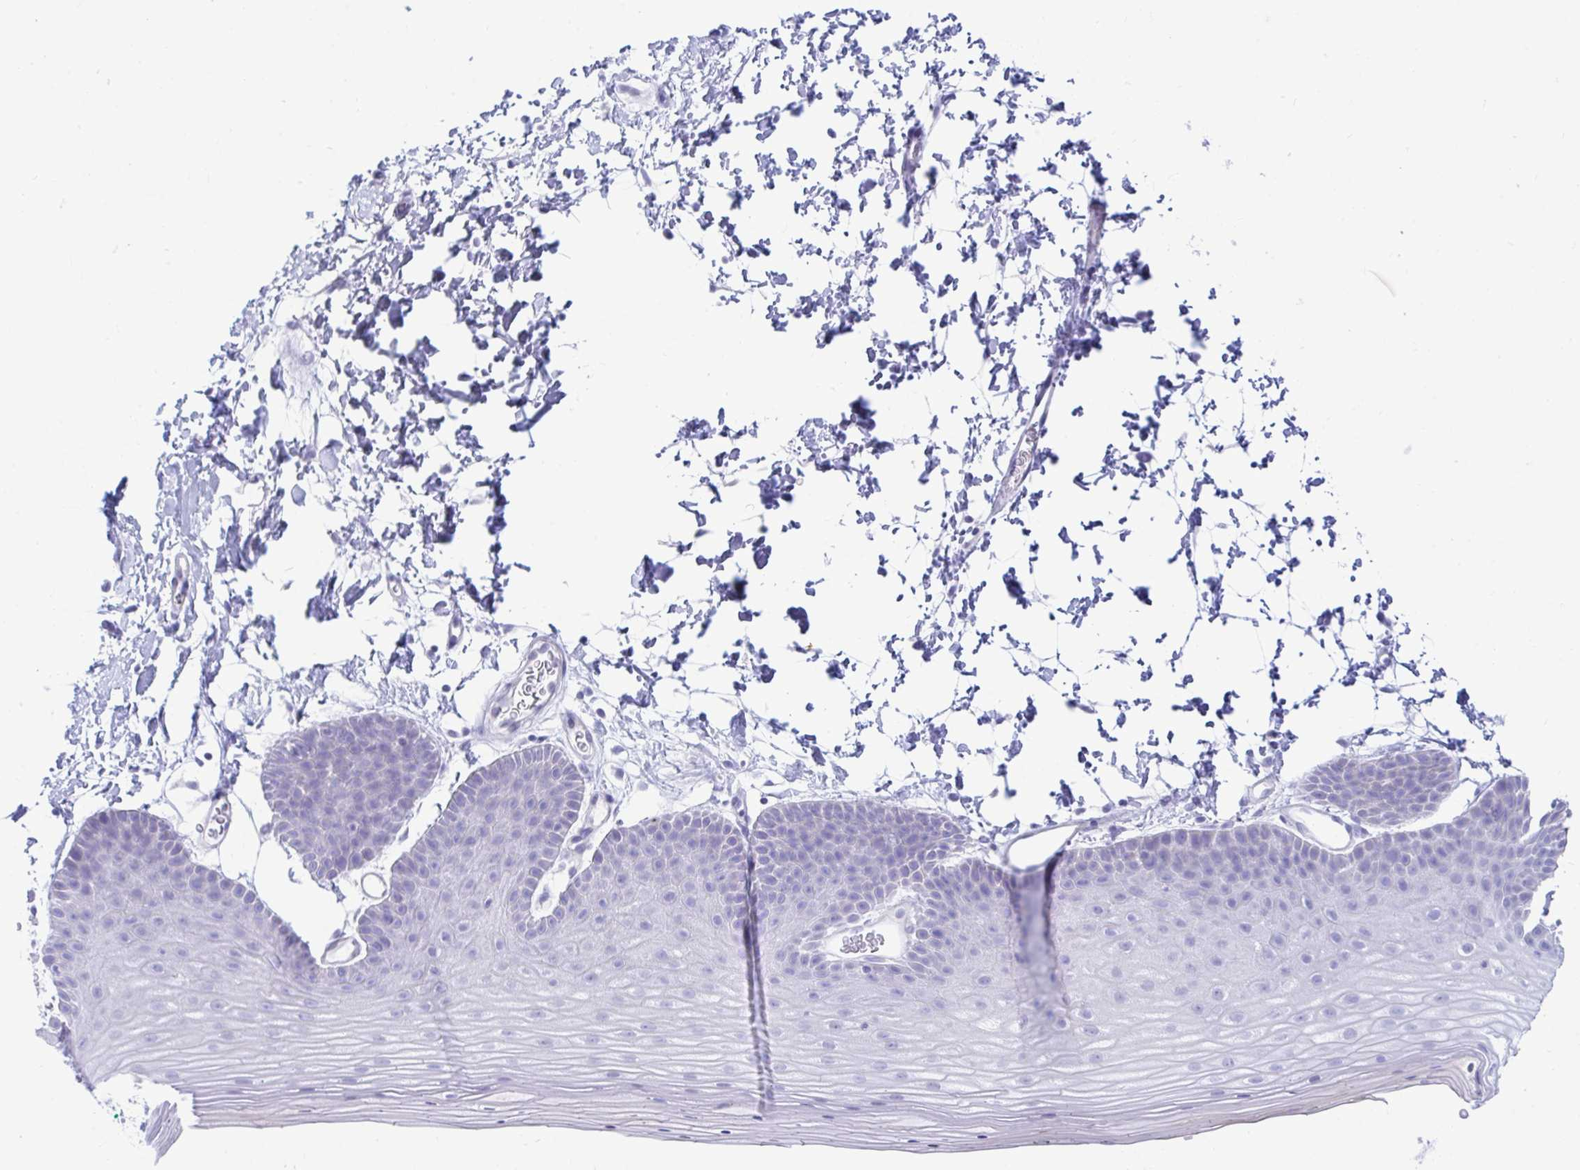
{"staining": {"intensity": "negative", "quantity": "none", "location": "none"}, "tissue": "skin", "cell_type": "Epidermal cells", "image_type": "normal", "snomed": [{"axis": "morphology", "description": "Normal tissue, NOS"}, {"axis": "topography", "description": "Anal"}], "caption": "Skin stained for a protein using IHC demonstrates no staining epidermal cells.", "gene": "SHISA8", "patient": {"sex": "male", "age": 53}}